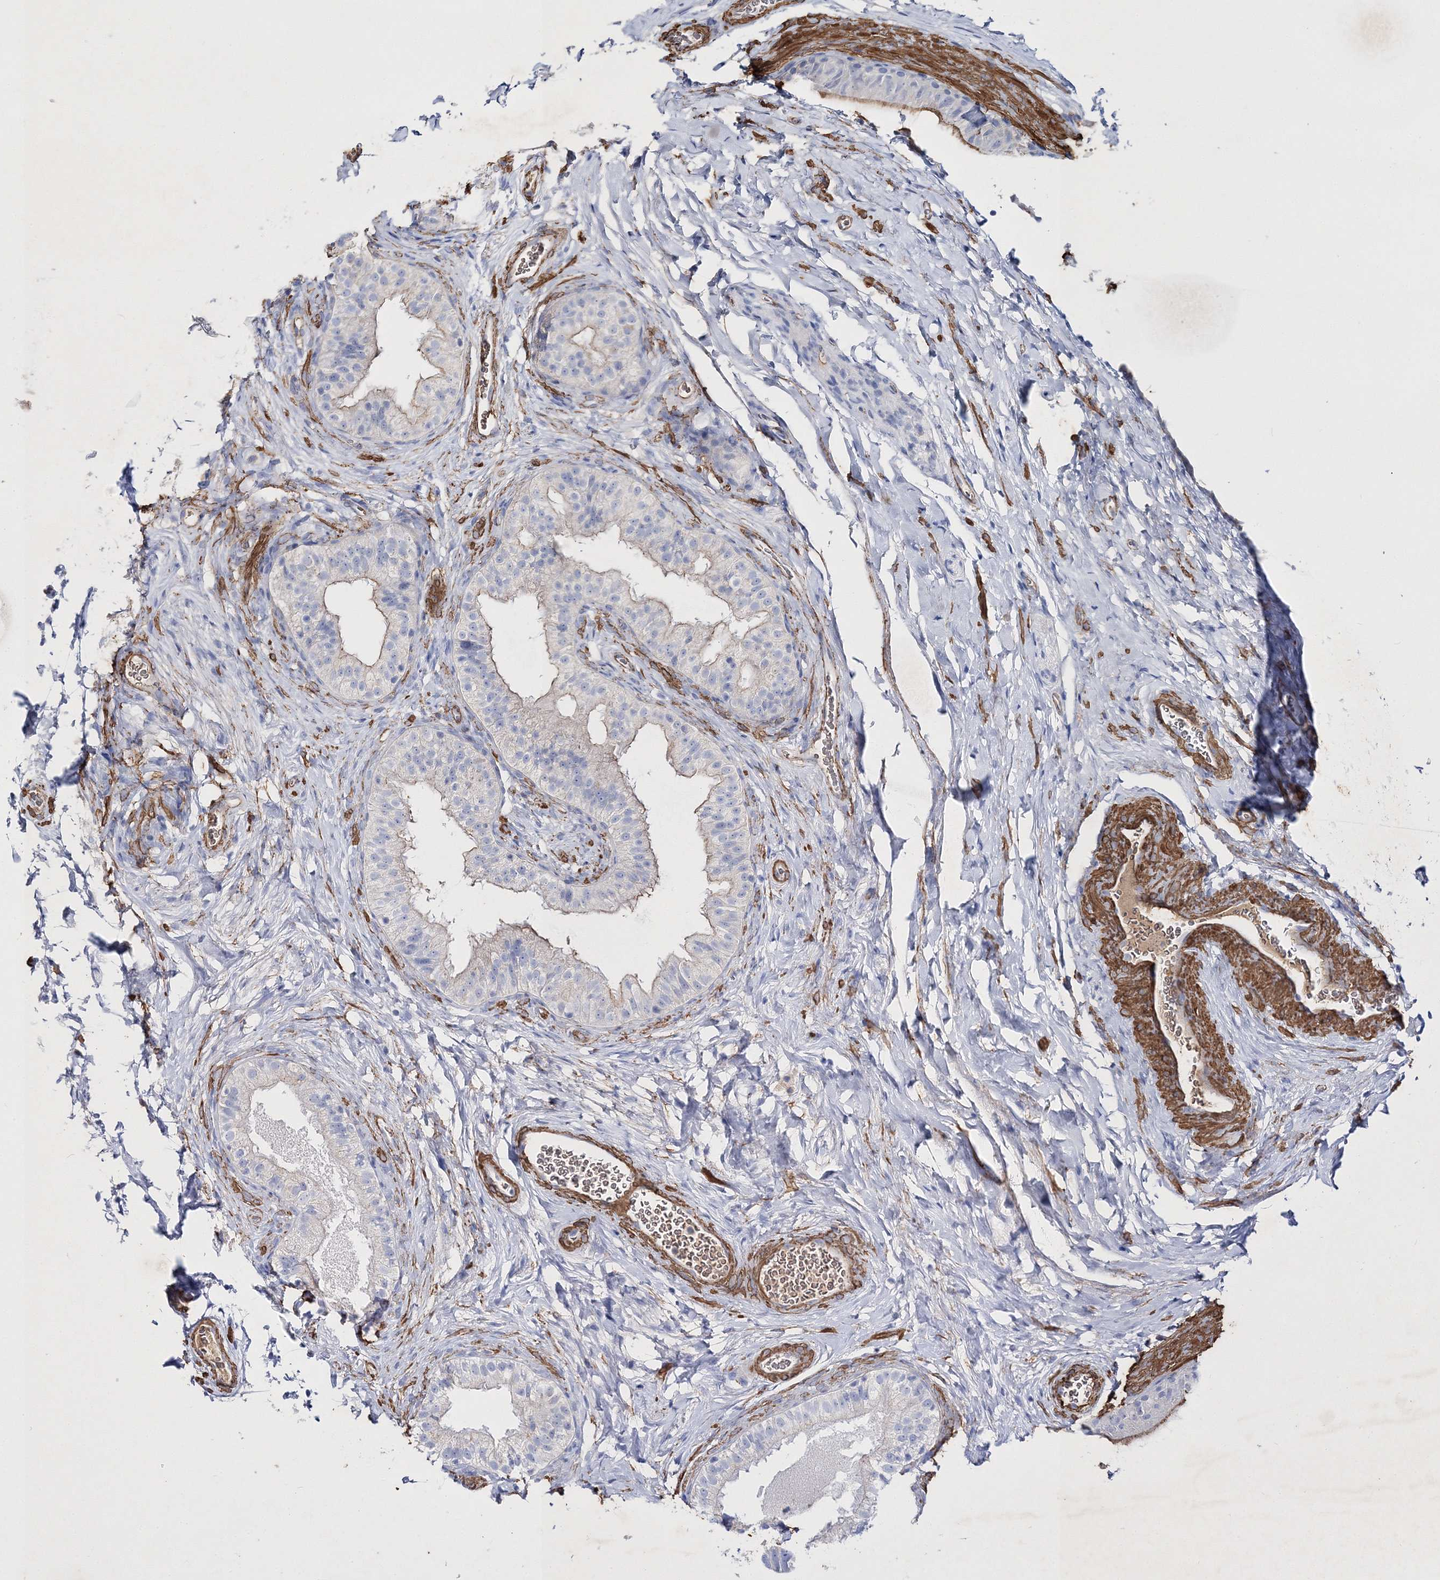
{"staining": {"intensity": "weak", "quantity": "<25%", "location": "cytoplasmic/membranous"}, "tissue": "epididymis", "cell_type": "Glandular cells", "image_type": "normal", "snomed": [{"axis": "morphology", "description": "Normal tissue, NOS"}, {"axis": "topography", "description": "Epididymis"}], "caption": "Immunohistochemistry micrograph of normal human epididymis stained for a protein (brown), which exhibits no positivity in glandular cells. Nuclei are stained in blue.", "gene": "RTN2", "patient": {"sex": "male", "age": 49}}